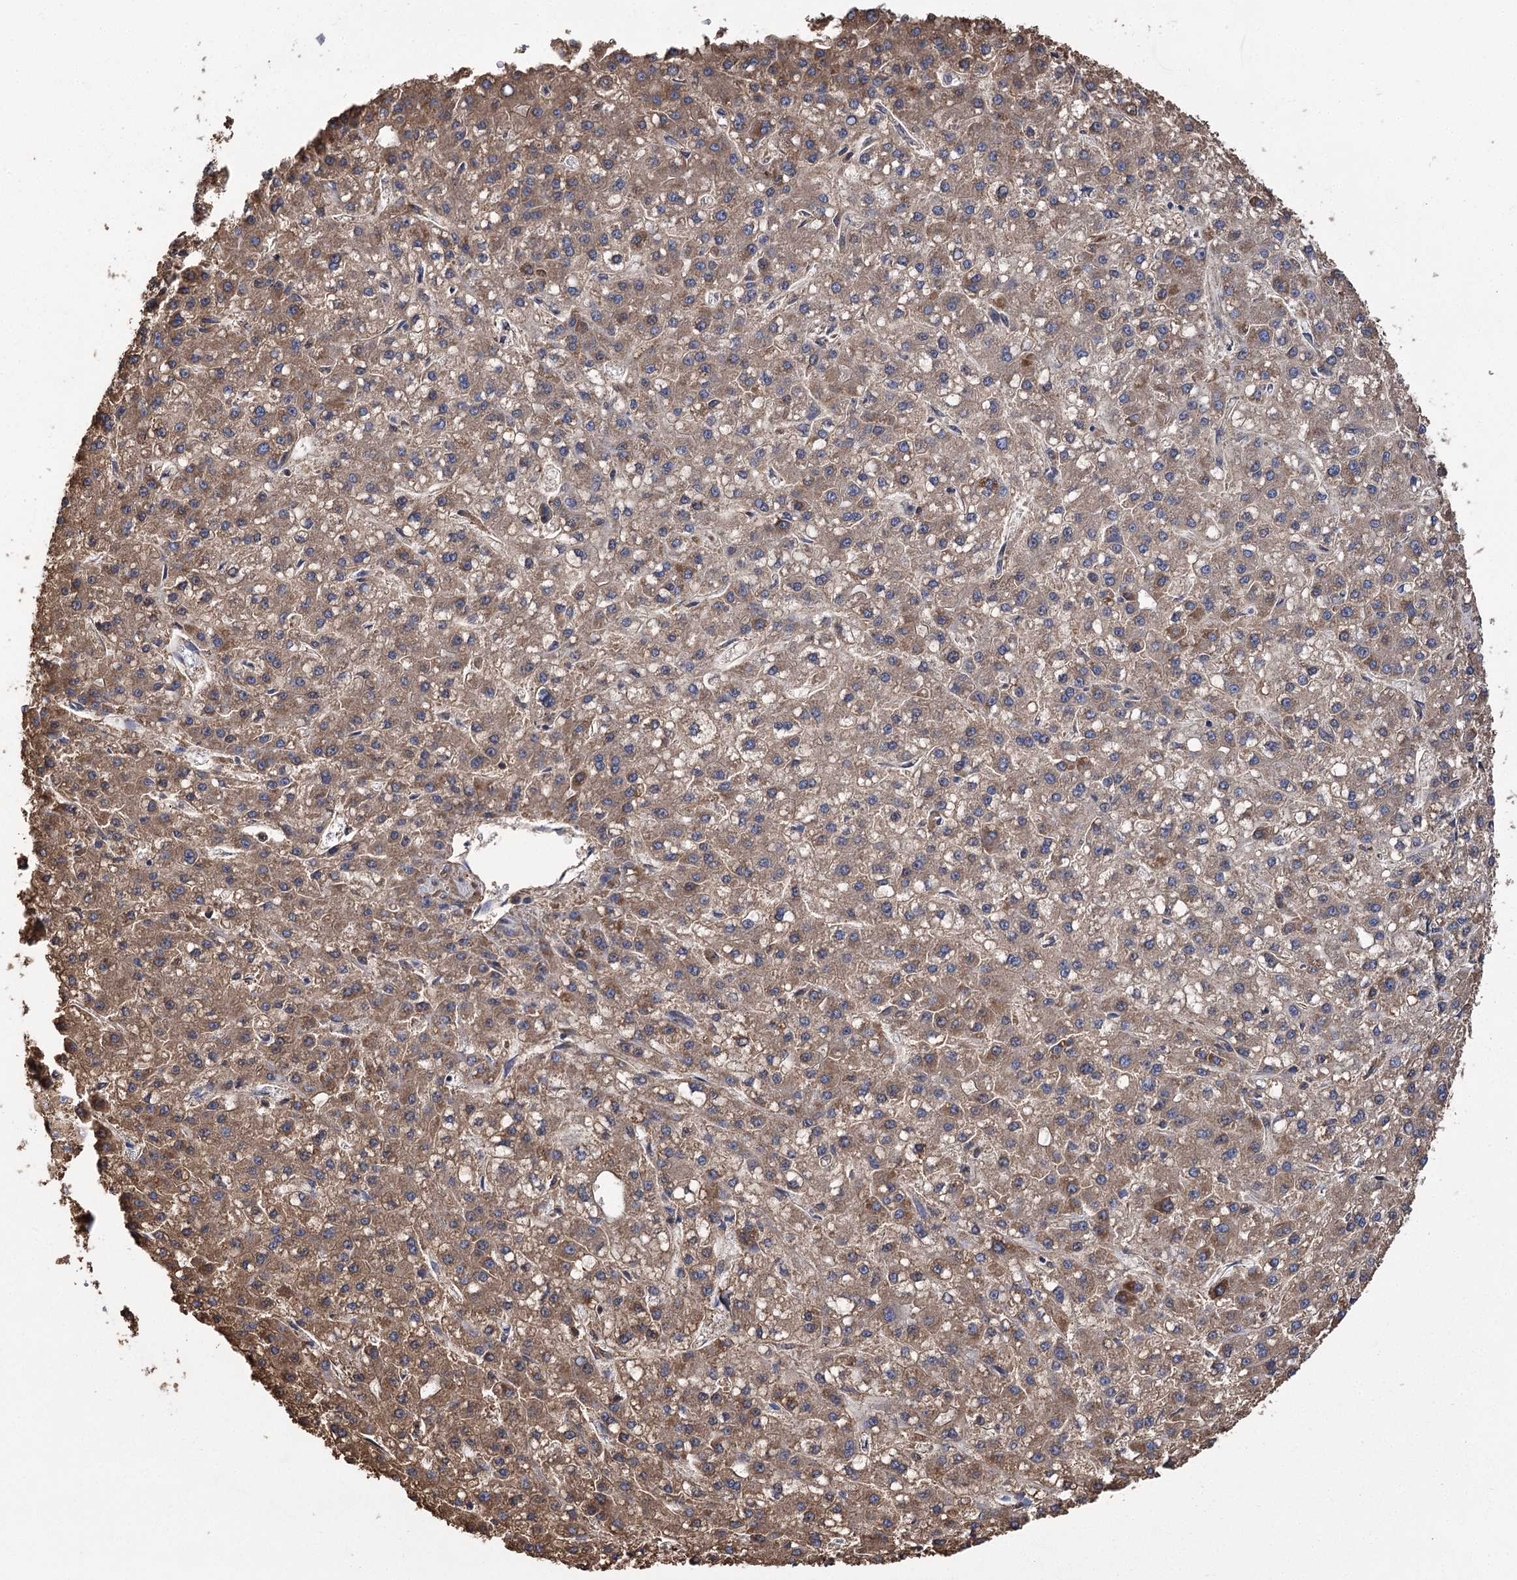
{"staining": {"intensity": "moderate", "quantity": ">75%", "location": "cytoplasmic/membranous"}, "tissue": "liver cancer", "cell_type": "Tumor cells", "image_type": "cancer", "snomed": [{"axis": "morphology", "description": "Carcinoma, Hepatocellular, NOS"}, {"axis": "topography", "description": "Liver"}], "caption": "Immunohistochemical staining of human liver cancer shows moderate cytoplasmic/membranous protein expression in about >75% of tumor cells.", "gene": "CCDC73", "patient": {"sex": "male", "age": 67}}